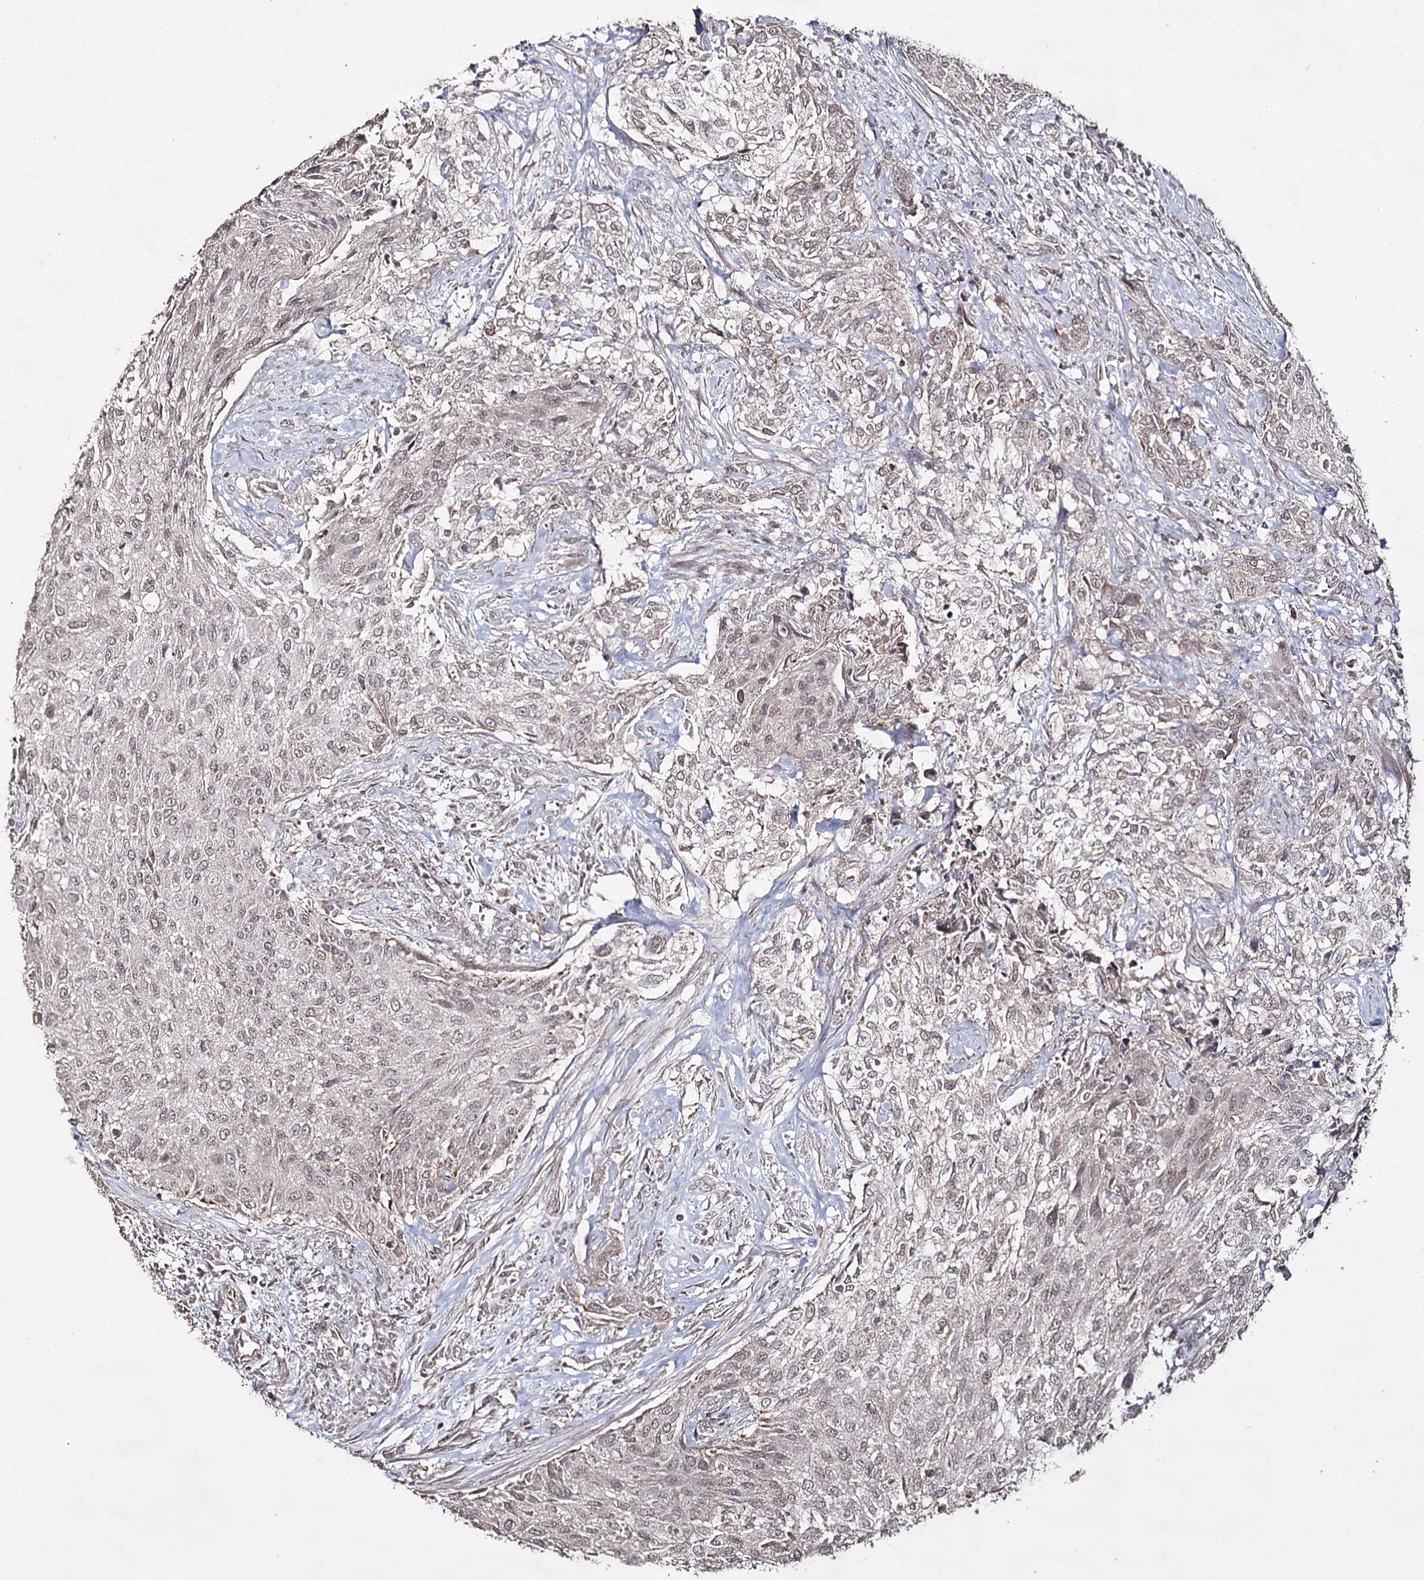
{"staining": {"intensity": "weak", "quantity": ">75%", "location": "nuclear"}, "tissue": "urothelial cancer", "cell_type": "Tumor cells", "image_type": "cancer", "snomed": [{"axis": "morphology", "description": "Normal tissue, NOS"}, {"axis": "morphology", "description": "Urothelial carcinoma, NOS"}, {"axis": "topography", "description": "Urinary bladder"}, {"axis": "topography", "description": "Peripheral nerve tissue"}], "caption": "A photomicrograph of human transitional cell carcinoma stained for a protein shows weak nuclear brown staining in tumor cells. (DAB = brown stain, brightfield microscopy at high magnification).", "gene": "ACTR6", "patient": {"sex": "male", "age": 35}}